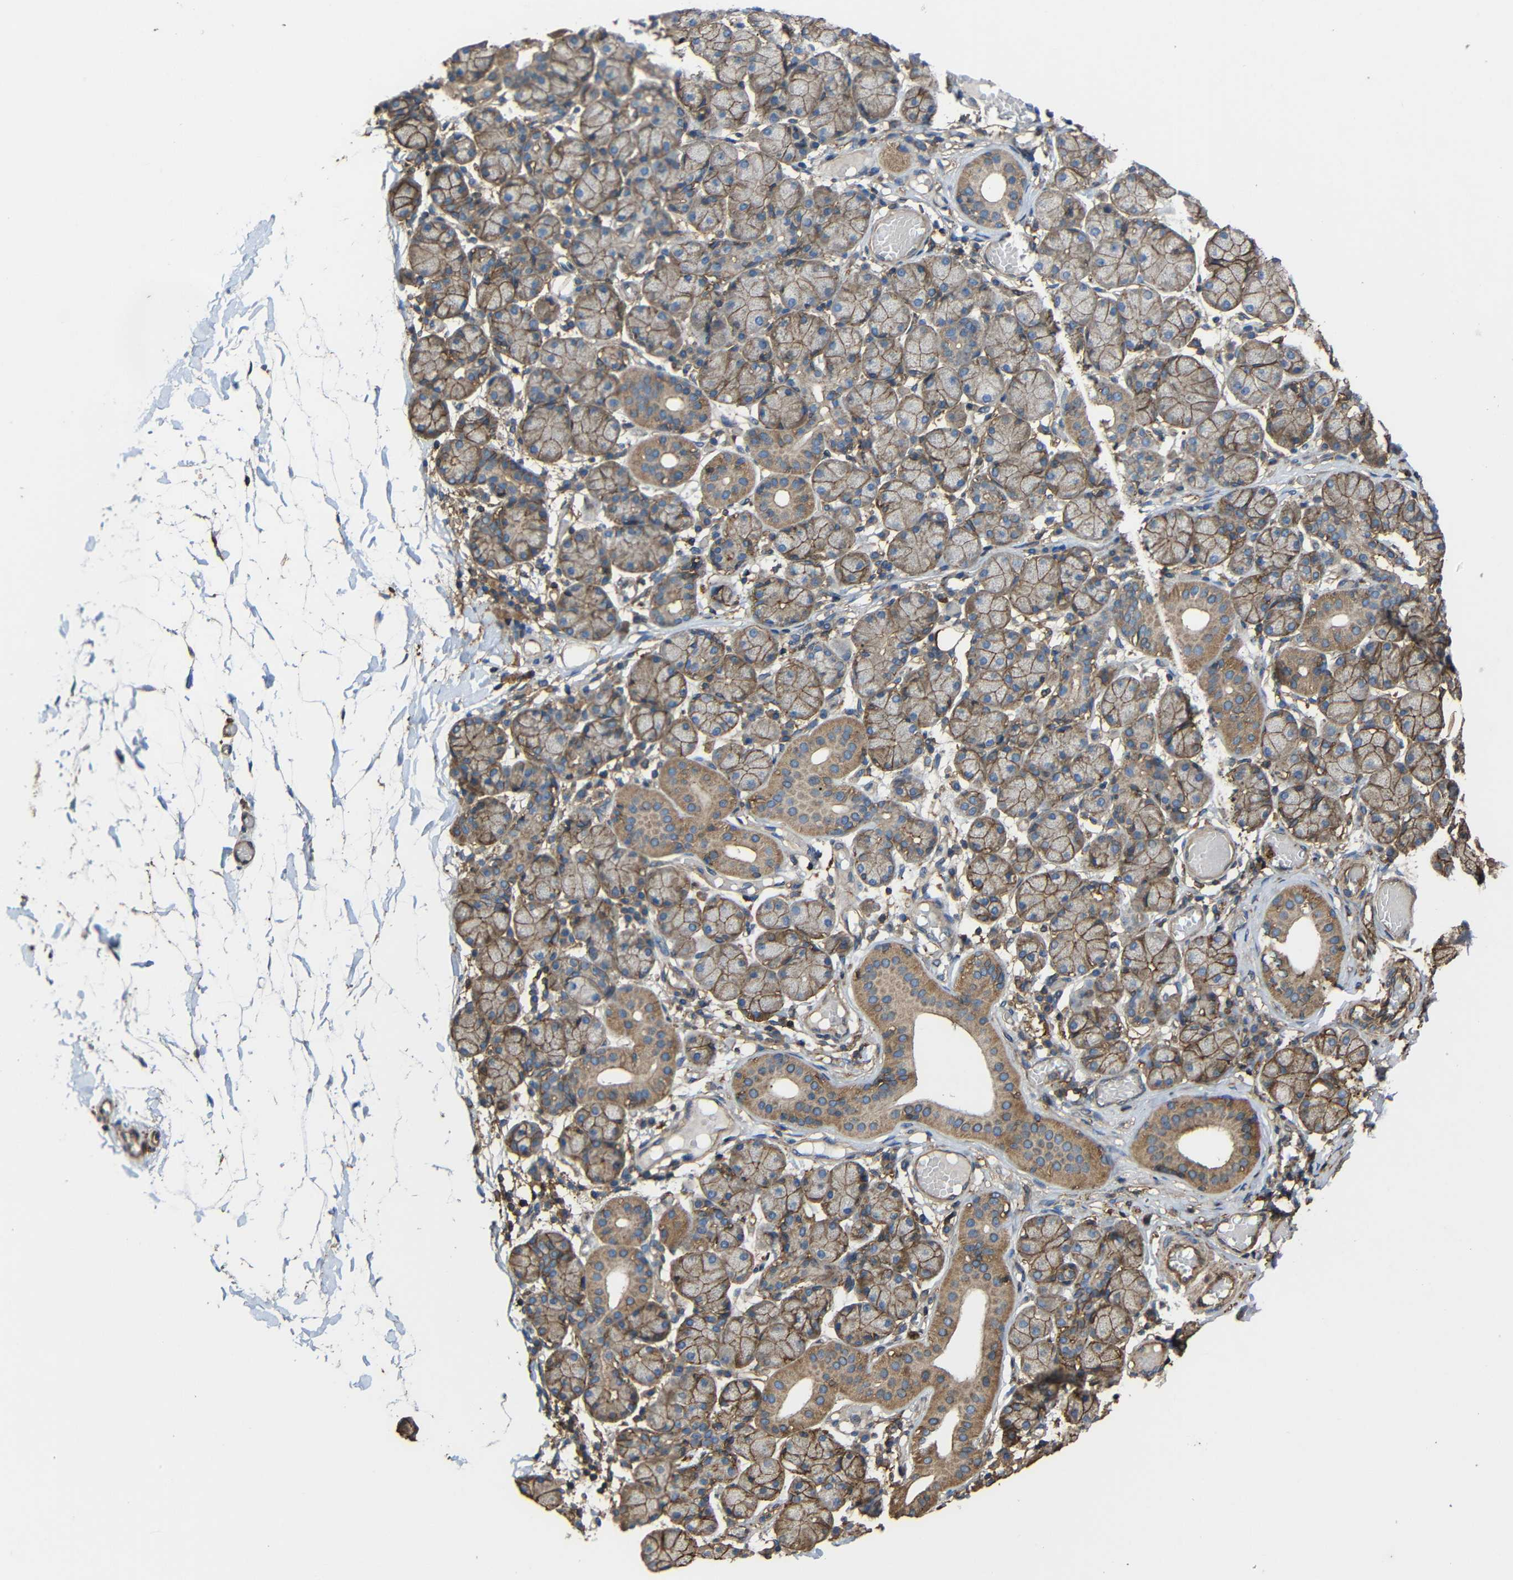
{"staining": {"intensity": "moderate", "quantity": "25%-75%", "location": "cytoplasmic/membranous"}, "tissue": "salivary gland", "cell_type": "Glandular cells", "image_type": "normal", "snomed": [{"axis": "morphology", "description": "Normal tissue, NOS"}, {"axis": "topography", "description": "Salivary gland"}], "caption": "IHC photomicrograph of unremarkable salivary gland: salivary gland stained using immunohistochemistry demonstrates medium levels of moderate protein expression localized specifically in the cytoplasmic/membranous of glandular cells, appearing as a cytoplasmic/membranous brown color.", "gene": "TREM2", "patient": {"sex": "female", "age": 24}}